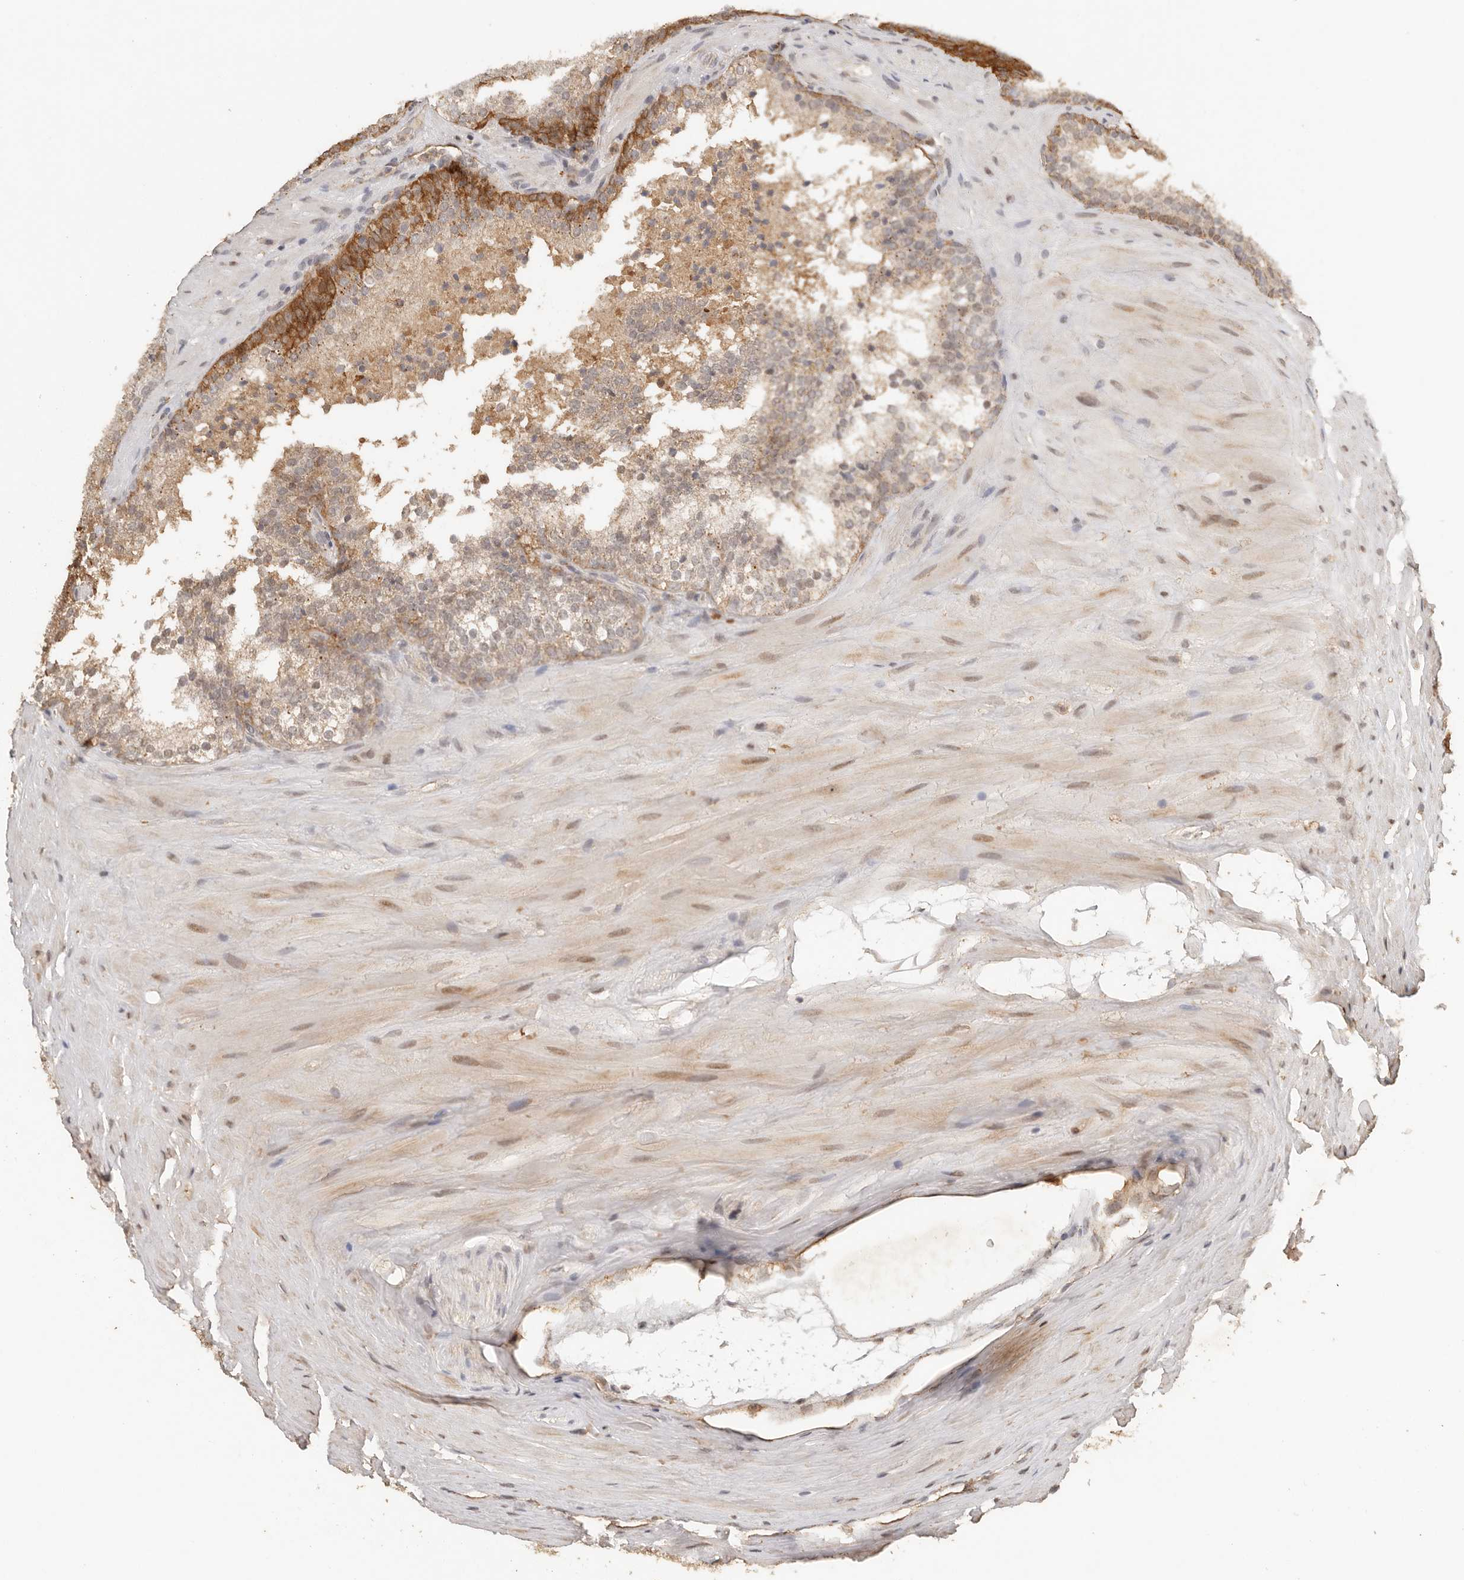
{"staining": {"intensity": "moderate", "quantity": "25%-75%", "location": "cytoplasmic/membranous"}, "tissue": "prostate cancer", "cell_type": "Tumor cells", "image_type": "cancer", "snomed": [{"axis": "morphology", "description": "Adenocarcinoma, High grade"}, {"axis": "topography", "description": "Prostate"}], "caption": "Immunohistochemical staining of human prostate adenocarcinoma (high-grade) exhibits medium levels of moderate cytoplasmic/membranous expression in approximately 25%-75% of tumor cells. (DAB (3,3'-diaminobenzidine) IHC with brightfield microscopy, high magnification).", "gene": "SEC14L1", "patient": {"sex": "male", "age": 56}}